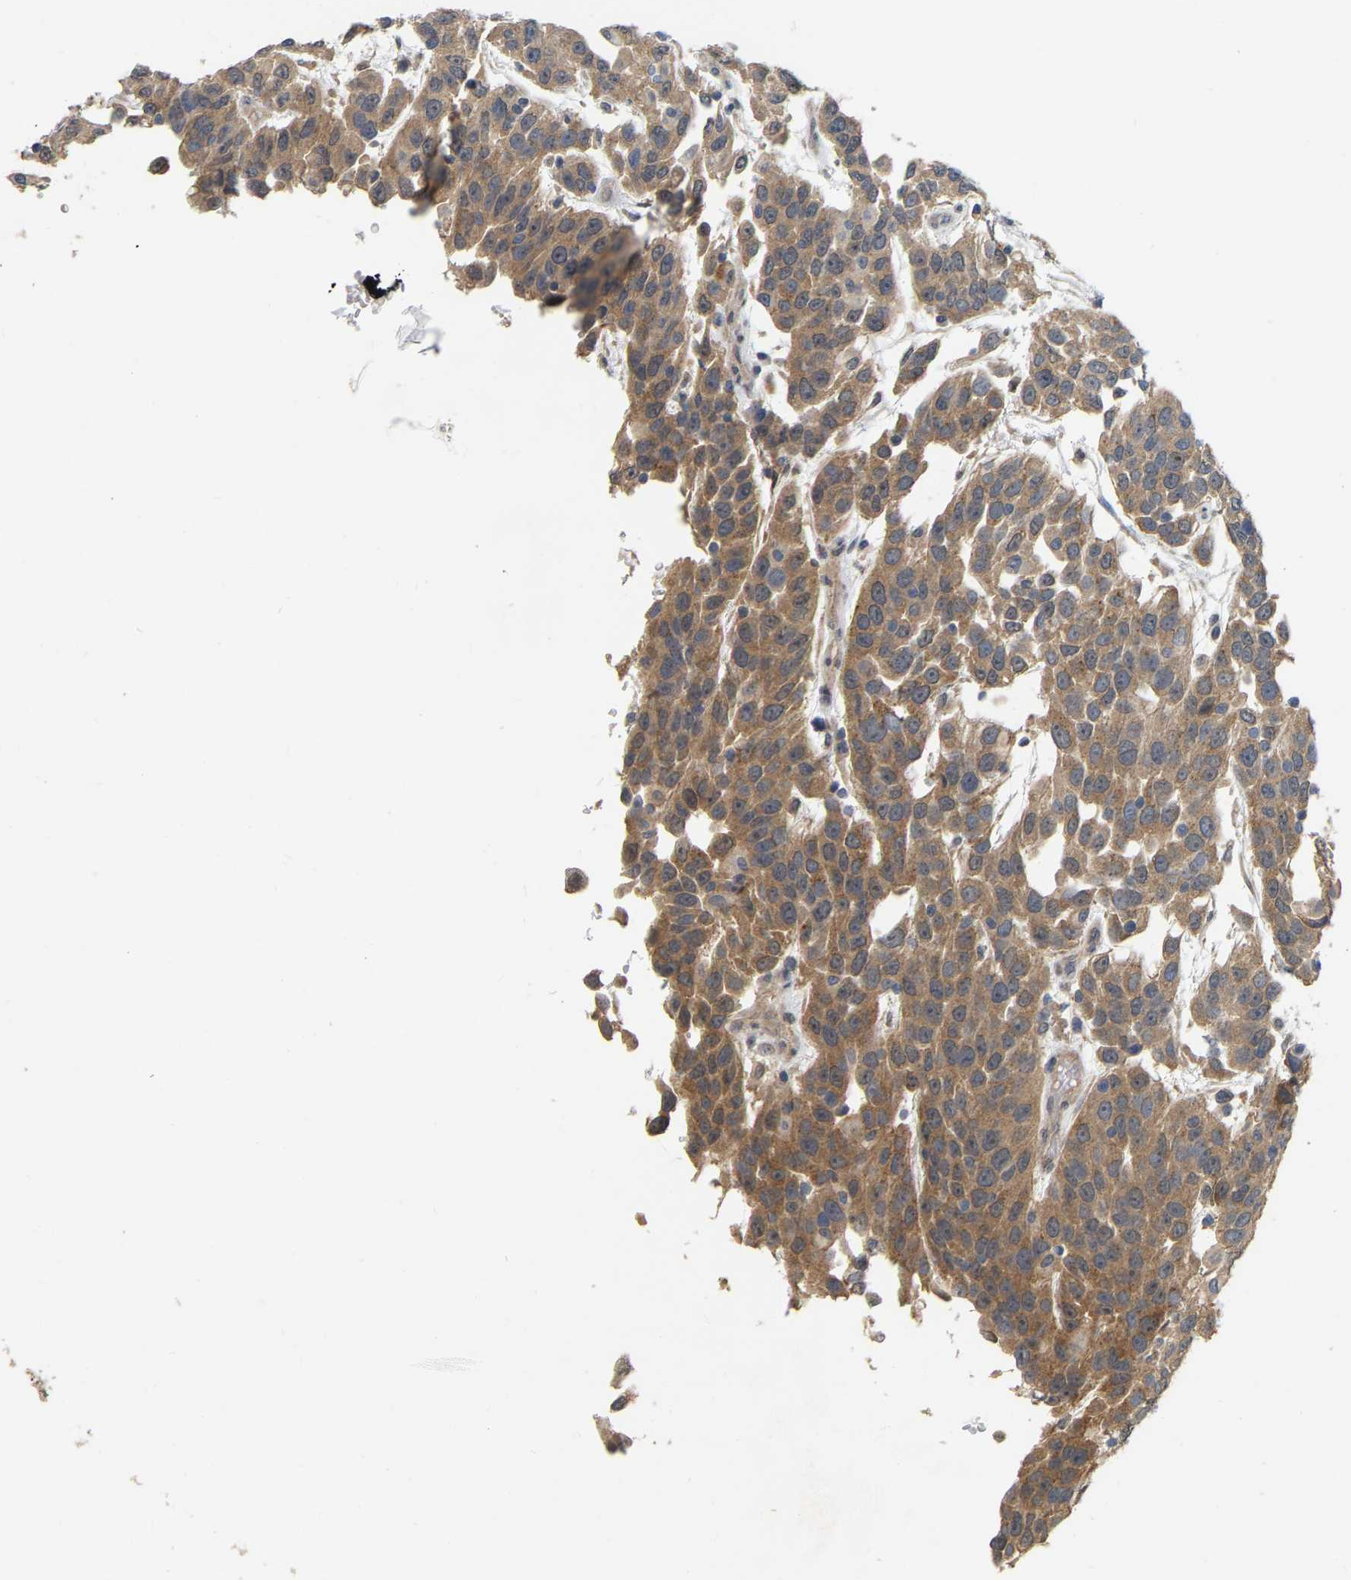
{"staining": {"intensity": "moderate", "quantity": ">75%", "location": "cytoplasmic/membranous"}, "tissue": "urothelial cancer", "cell_type": "Tumor cells", "image_type": "cancer", "snomed": [{"axis": "morphology", "description": "Urothelial carcinoma, High grade"}, {"axis": "topography", "description": "Urinary bladder"}], "caption": "Immunohistochemical staining of human urothelial cancer reveals medium levels of moderate cytoplasmic/membranous protein expression in about >75% of tumor cells. (DAB IHC, brown staining for protein, blue staining for nuclei).", "gene": "RUVBL1", "patient": {"sex": "female", "age": 80}}